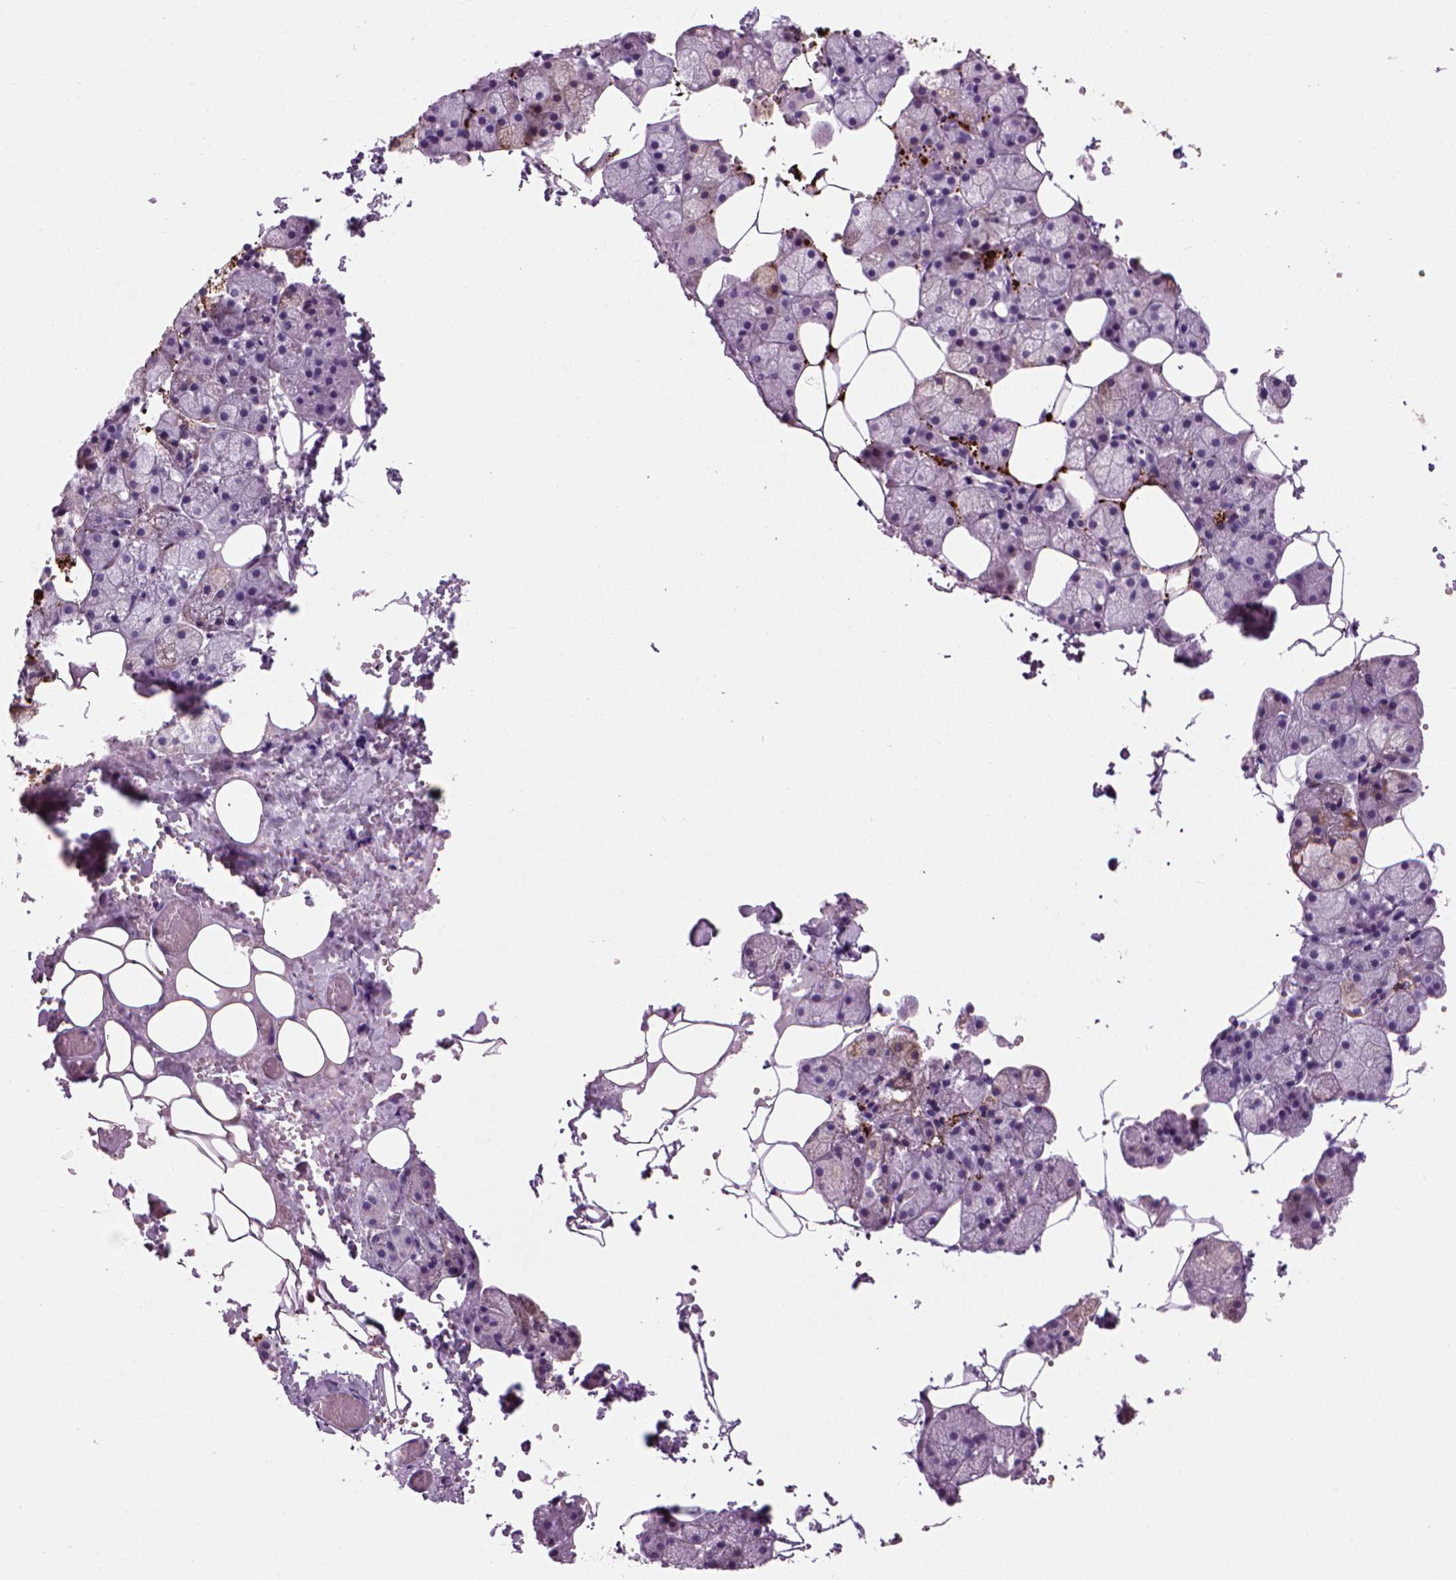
{"staining": {"intensity": "negative", "quantity": "none", "location": "none"}, "tissue": "salivary gland", "cell_type": "Glandular cells", "image_type": "normal", "snomed": [{"axis": "morphology", "description": "Normal tissue, NOS"}, {"axis": "topography", "description": "Salivary gland"}], "caption": "Salivary gland stained for a protein using immunohistochemistry (IHC) reveals no expression glandular cells.", "gene": "MZB1", "patient": {"sex": "male", "age": 38}}